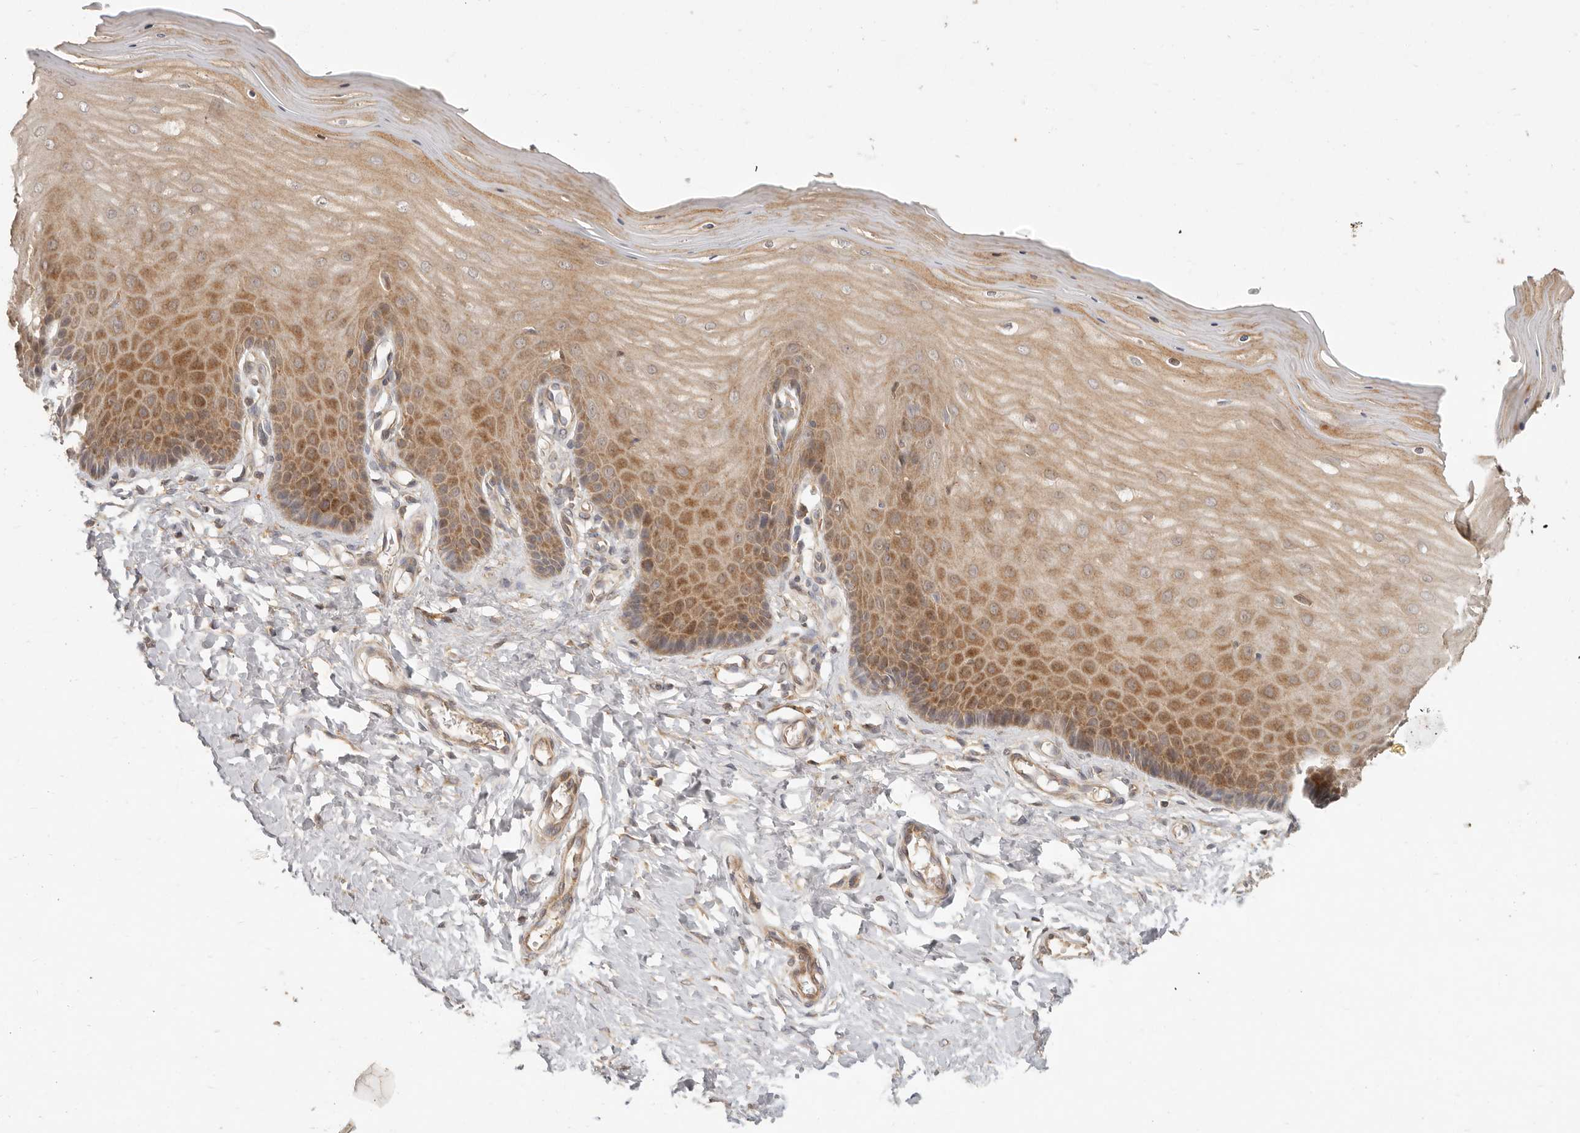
{"staining": {"intensity": "moderate", "quantity": "25%-75%", "location": "cytoplasmic/membranous"}, "tissue": "cervix", "cell_type": "Glandular cells", "image_type": "normal", "snomed": [{"axis": "morphology", "description": "Normal tissue, NOS"}, {"axis": "topography", "description": "Cervix"}], "caption": "The histopathology image displays immunohistochemical staining of benign cervix. There is moderate cytoplasmic/membranous staining is present in about 25%-75% of glandular cells.", "gene": "VIPR1", "patient": {"sex": "female", "age": 55}}